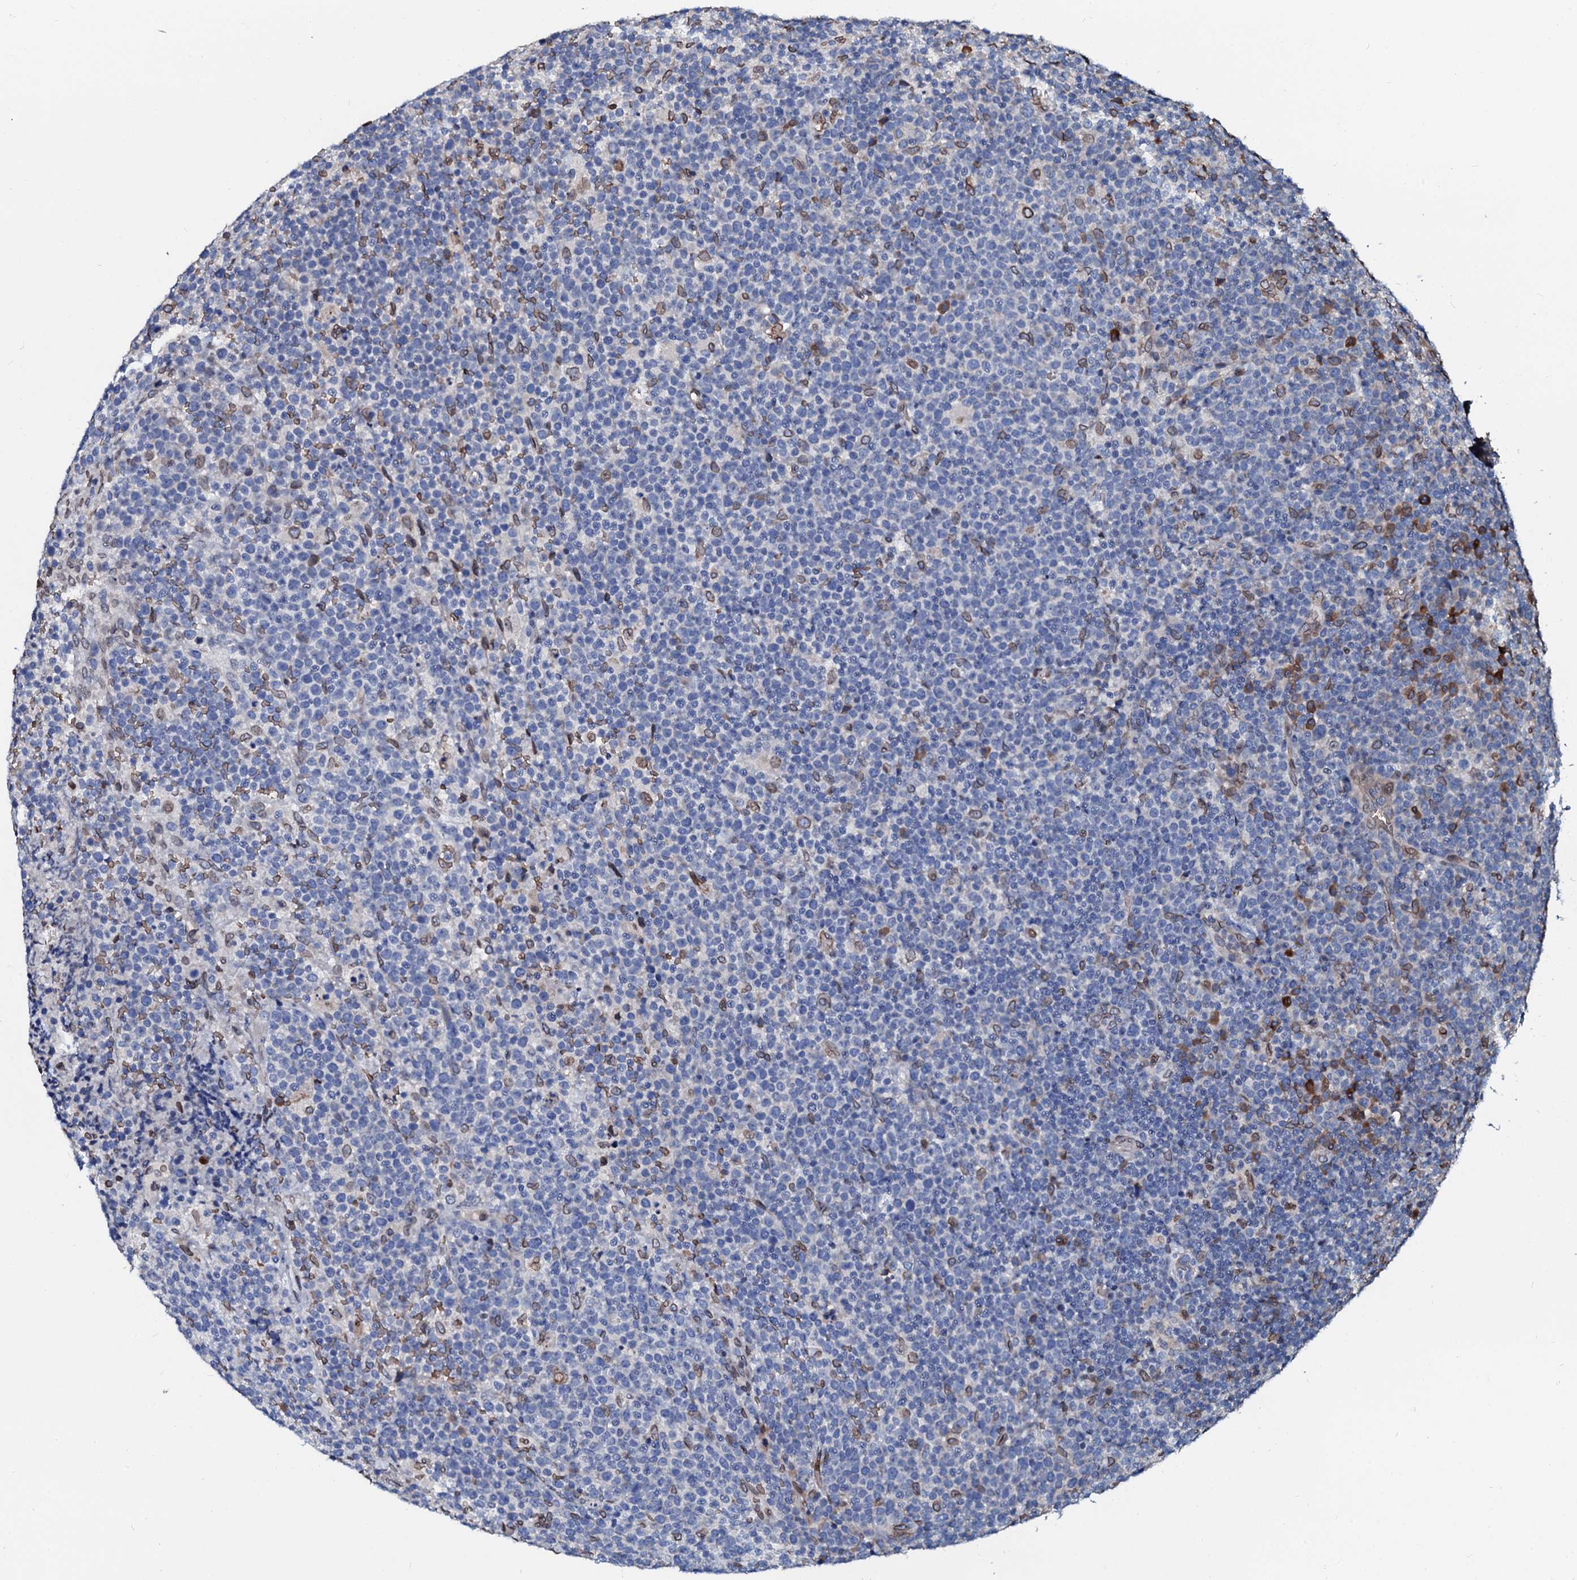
{"staining": {"intensity": "negative", "quantity": "none", "location": "none"}, "tissue": "lymphoma", "cell_type": "Tumor cells", "image_type": "cancer", "snomed": [{"axis": "morphology", "description": "Malignant lymphoma, non-Hodgkin's type, High grade"}, {"axis": "topography", "description": "Lymph node"}], "caption": "Immunohistochemistry of lymphoma reveals no staining in tumor cells.", "gene": "NRP2", "patient": {"sex": "male", "age": 61}}